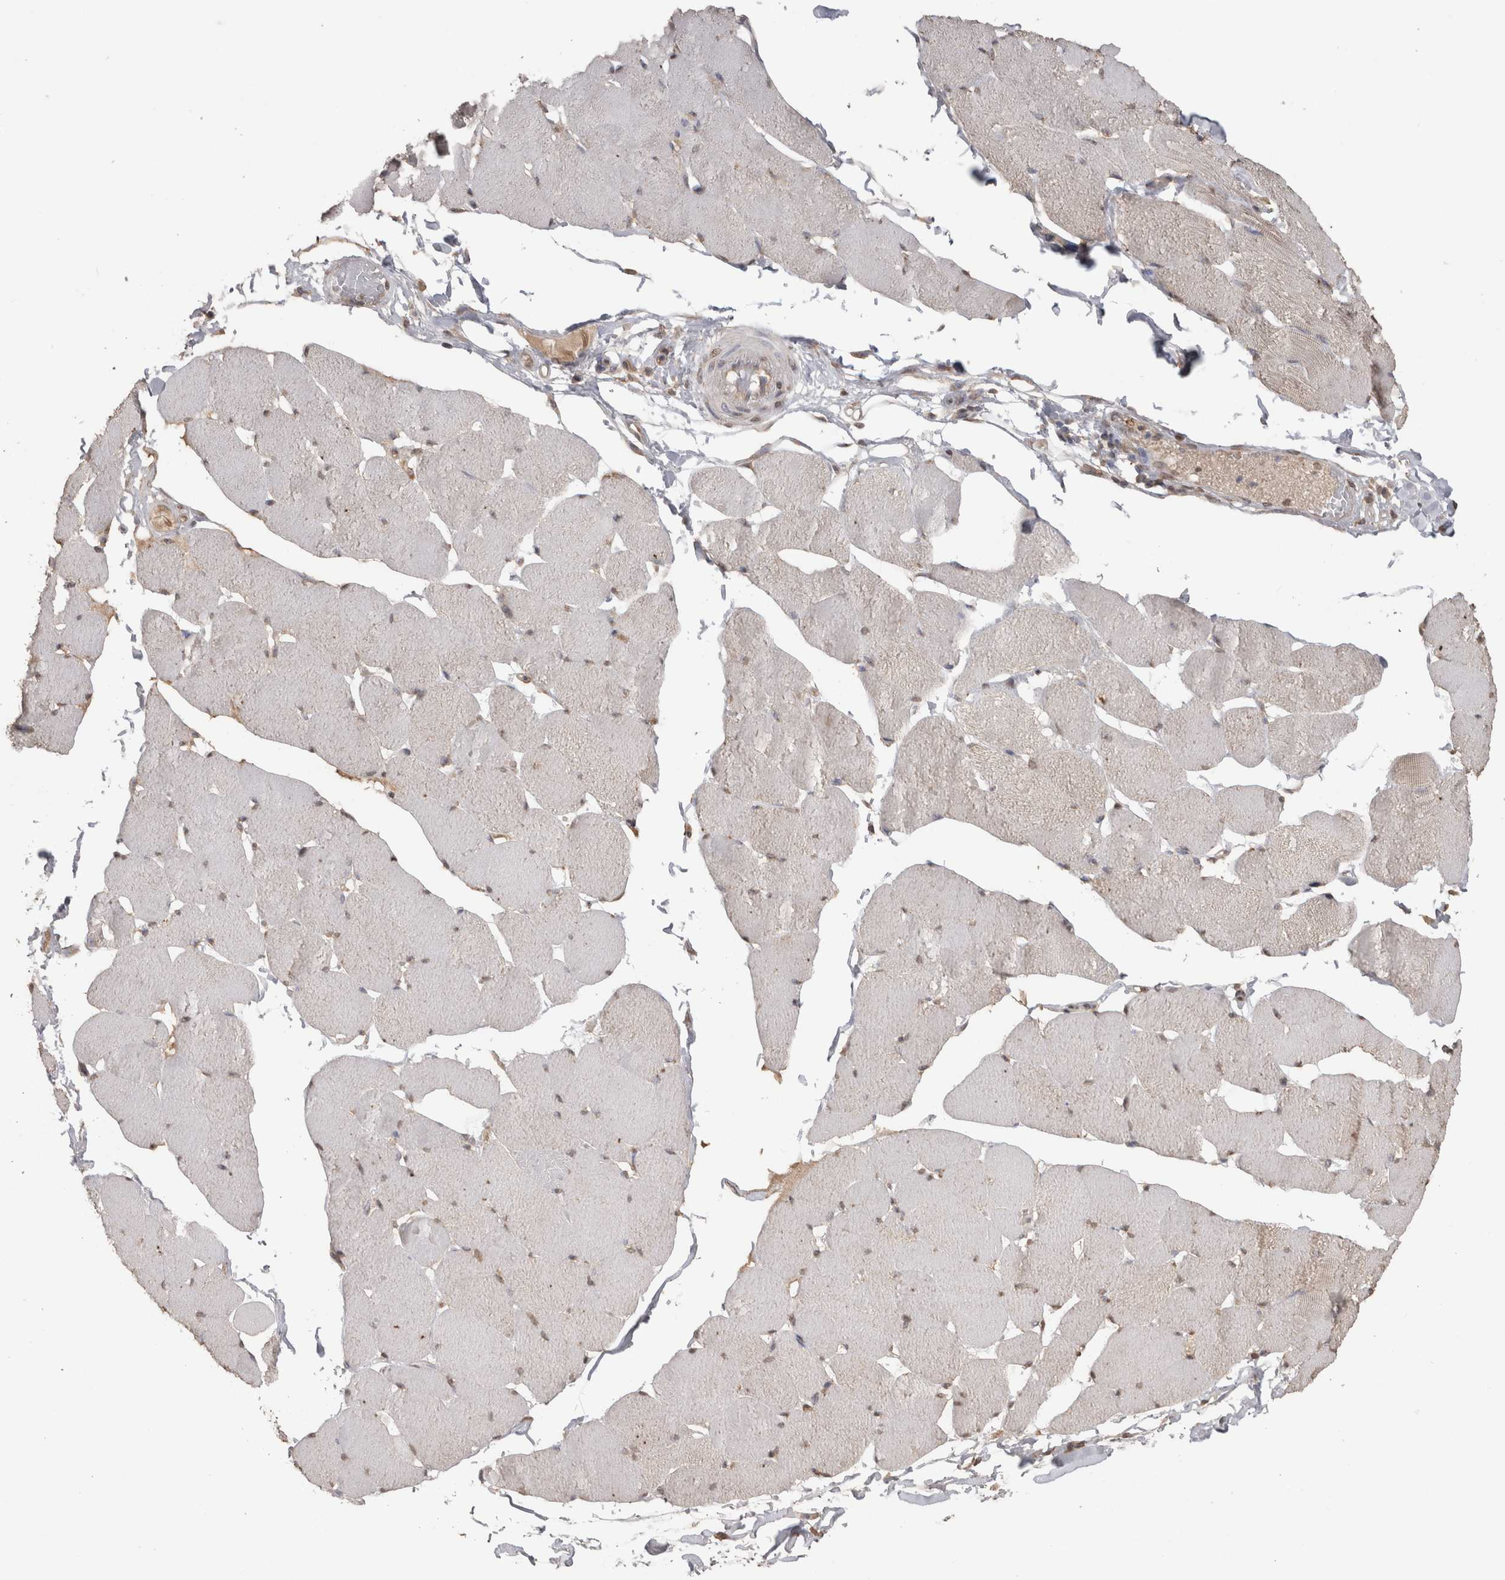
{"staining": {"intensity": "weak", "quantity": "25%-75%", "location": "nuclear"}, "tissue": "skeletal muscle", "cell_type": "Myocytes", "image_type": "normal", "snomed": [{"axis": "morphology", "description": "Normal tissue, NOS"}, {"axis": "topography", "description": "Skin"}, {"axis": "topography", "description": "Skeletal muscle"}], "caption": "This micrograph demonstrates immunohistochemistry (IHC) staining of benign human skeletal muscle, with low weak nuclear staining in approximately 25%-75% of myocytes.", "gene": "CRELD2", "patient": {"sex": "male", "age": 83}}